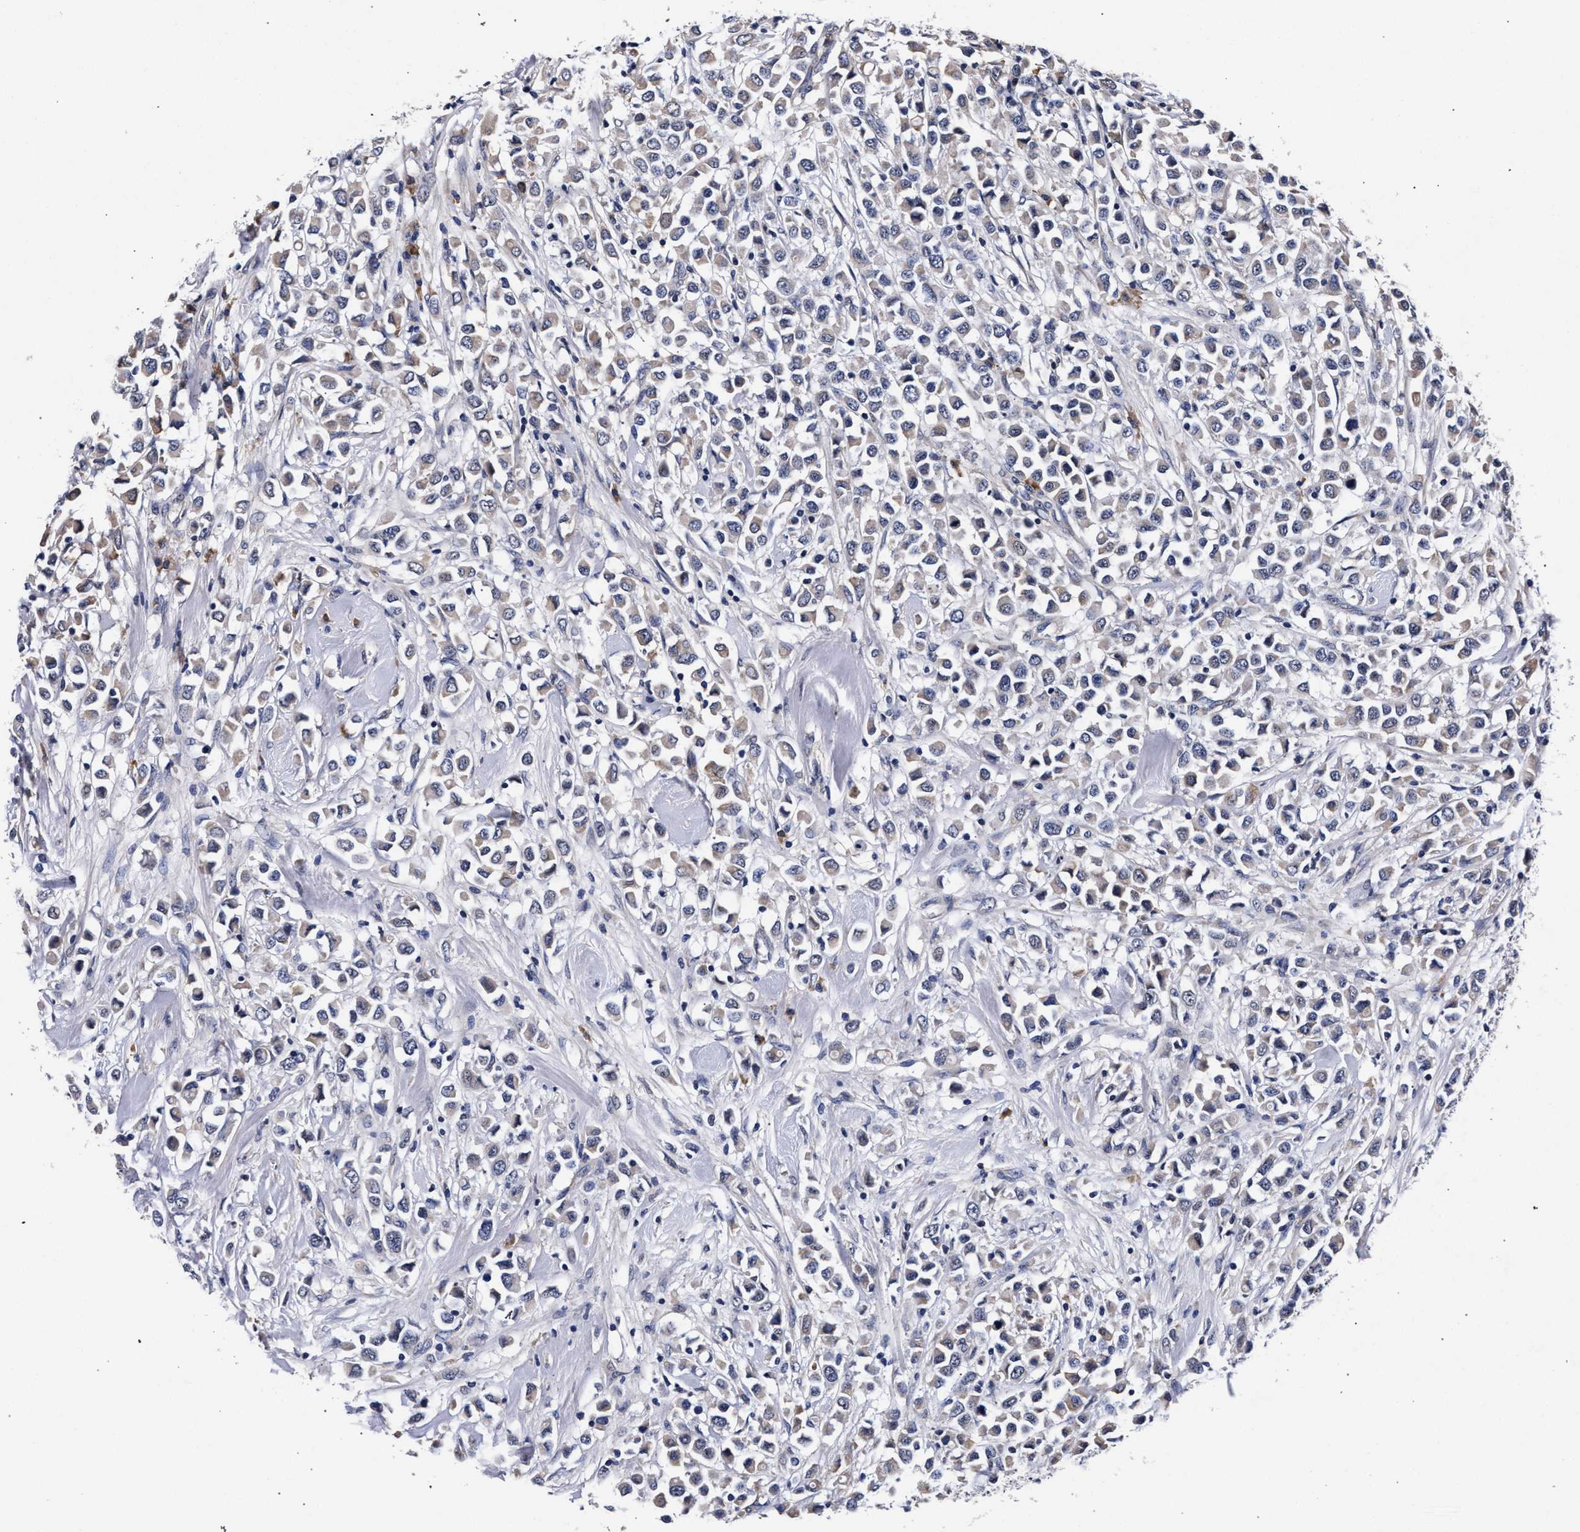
{"staining": {"intensity": "weak", "quantity": ">75%", "location": "cytoplasmic/membranous"}, "tissue": "breast cancer", "cell_type": "Tumor cells", "image_type": "cancer", "snomed": [{"axis": "morphology", "description": "Duct carcinoma"}, {"axis": "topography", "description": "Breast"}], "caption": "Protein staining exhibits weak cytoplasmic/membranous expression in about >75% of tumor cells in breast intraductal carcinoma. (IHC, brightfield microscopy, high magnification).", "gene": "CFAP95", "patient": {"sex": "female", "age": 61}}